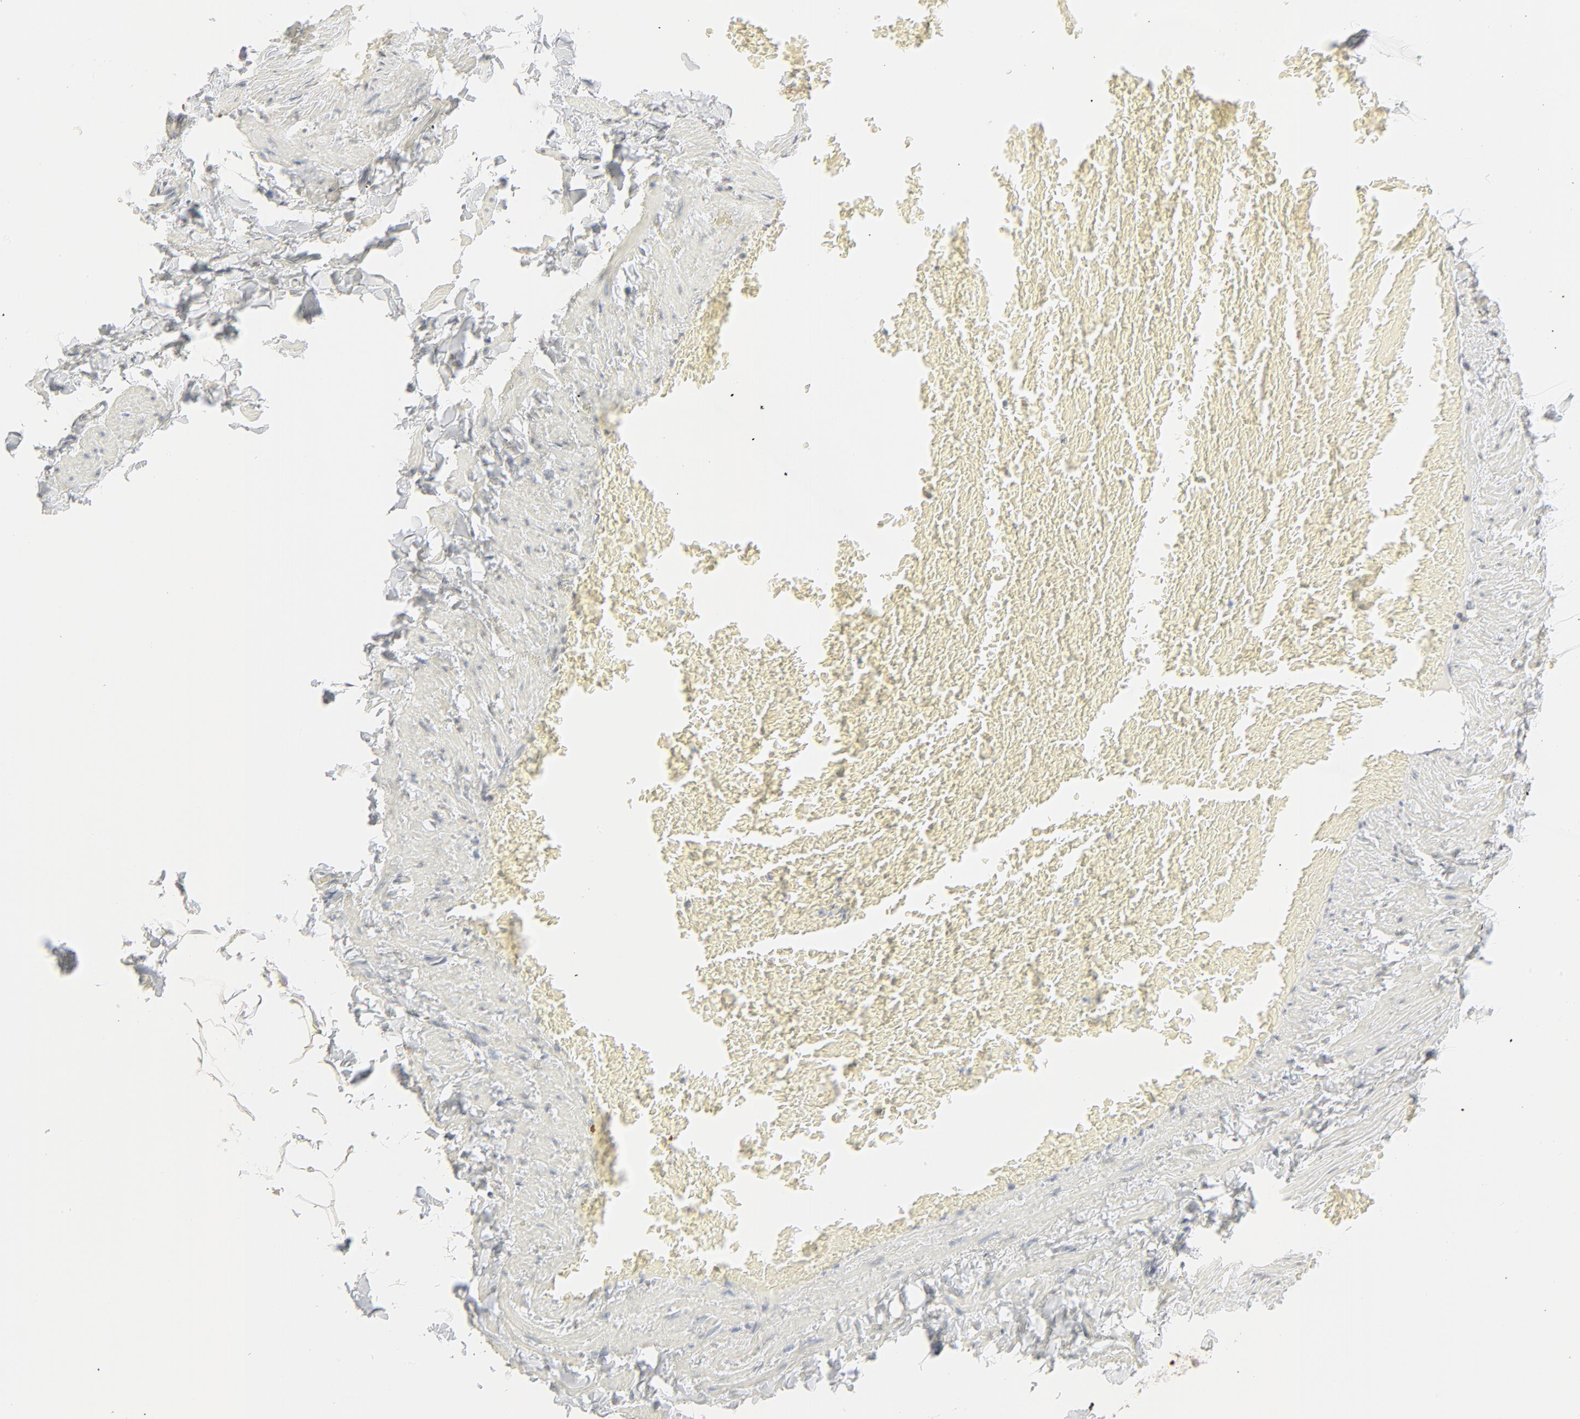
{"staining": {"intensity": "weak", "quantity": ">75%", "location": "nuclear"}, "tissue": "adipose tissue", "cell_type": "Adipocytes", "image_type": "normal", "snomed": [{"axis": "morphology", "description": "Normal tissue, NOS"}, {"axis": "topography", "description": "Vascular tissue"}], "caption": "High-power microscopy captured an IHC photomicrograph of benign adipose tissue, revealing weak nuclear positivity in about >75% of adipocytes.", "gene": "MAD1L1", "patient": {"sex": "male", "age": 41}}